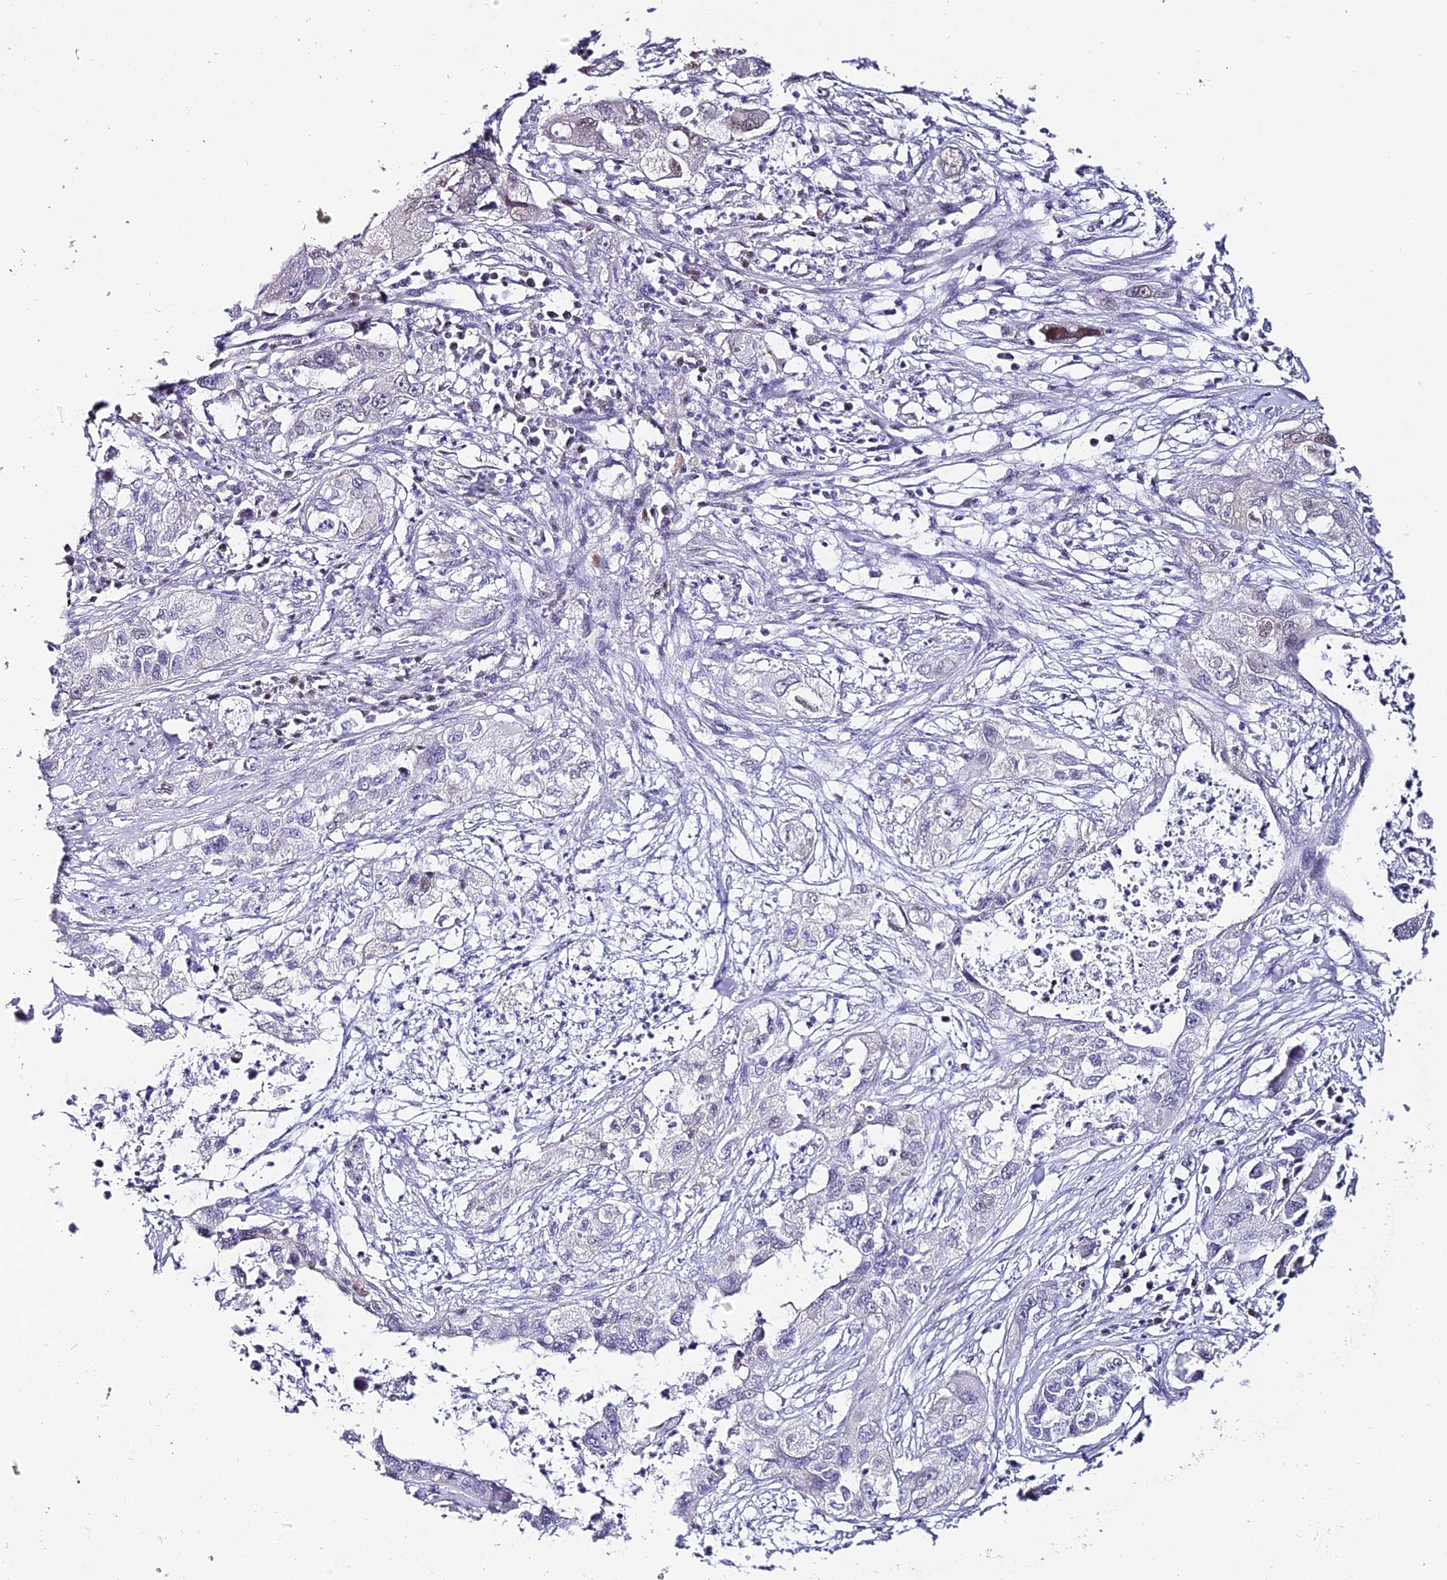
{"staining": {"intensity": "negative", "quantity": "none", "location": "none"}, "tissue": "pancreatic cancer", "cell_type": "Tumor cells", "image_type": "cancer", "snomed": [{"axis": "morphology", "description": "Adenocarcinoma, NOS"}, {"axis": "topography", "description": "Pancreas"}], "caption": "There is no significant expression in tumor cells of pancreatic cancer.", "gene": "ABHD14A-ACY1", "patient": {"sex": "female", "age": 78}}